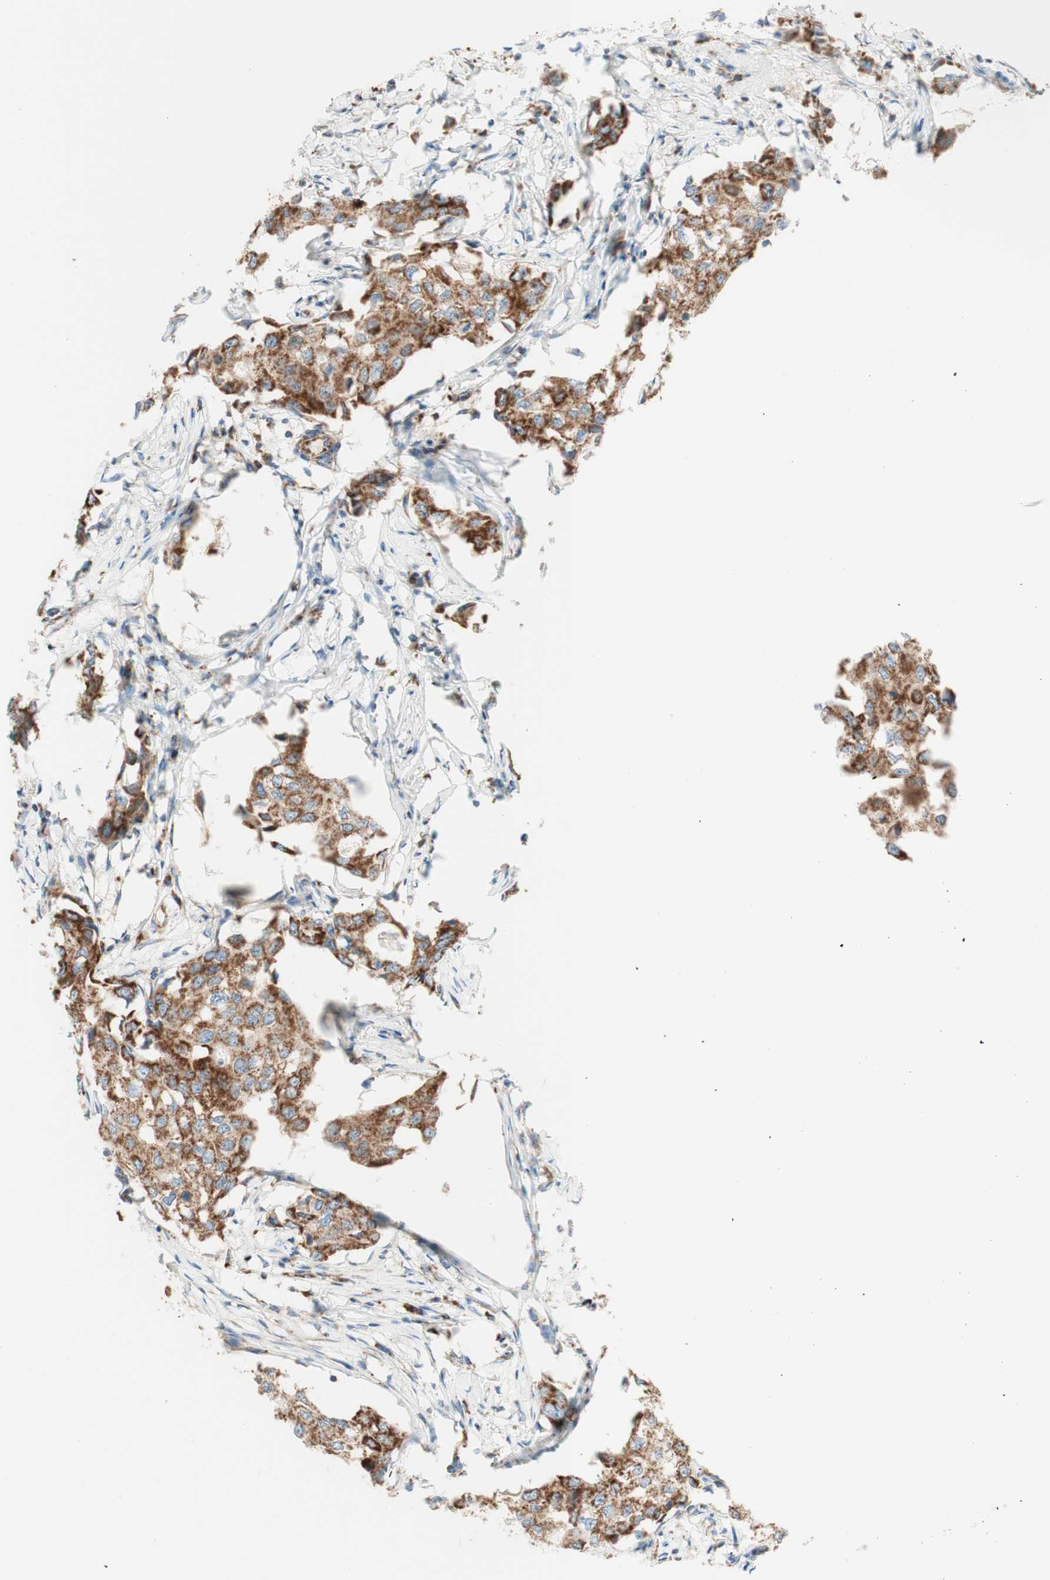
{"staining": {"intensity": "strong", "quantity": ">75%", "location": "cytoplasmic/membranous"}, "tissue": "breast cancer", "cell_type": "Tumor cells", "image_type": "cancer", "snomed": [{"axis": "morphology", "description": "Duct carcinoma"}, {"axis": "topography", "description": "Breast"}], "caption": "The immunohistochemical stain highlights strong cytoplasmic/membranous staining in tumor cells of breast infiltrating ductal carcinoma tissue. Using DAB (brown) and hematoxylin (blue) stains, captured at high magnification using brightfield microscopy.", "gene": "TOMM20", "patient": {"sex": "female", "age": 27}}